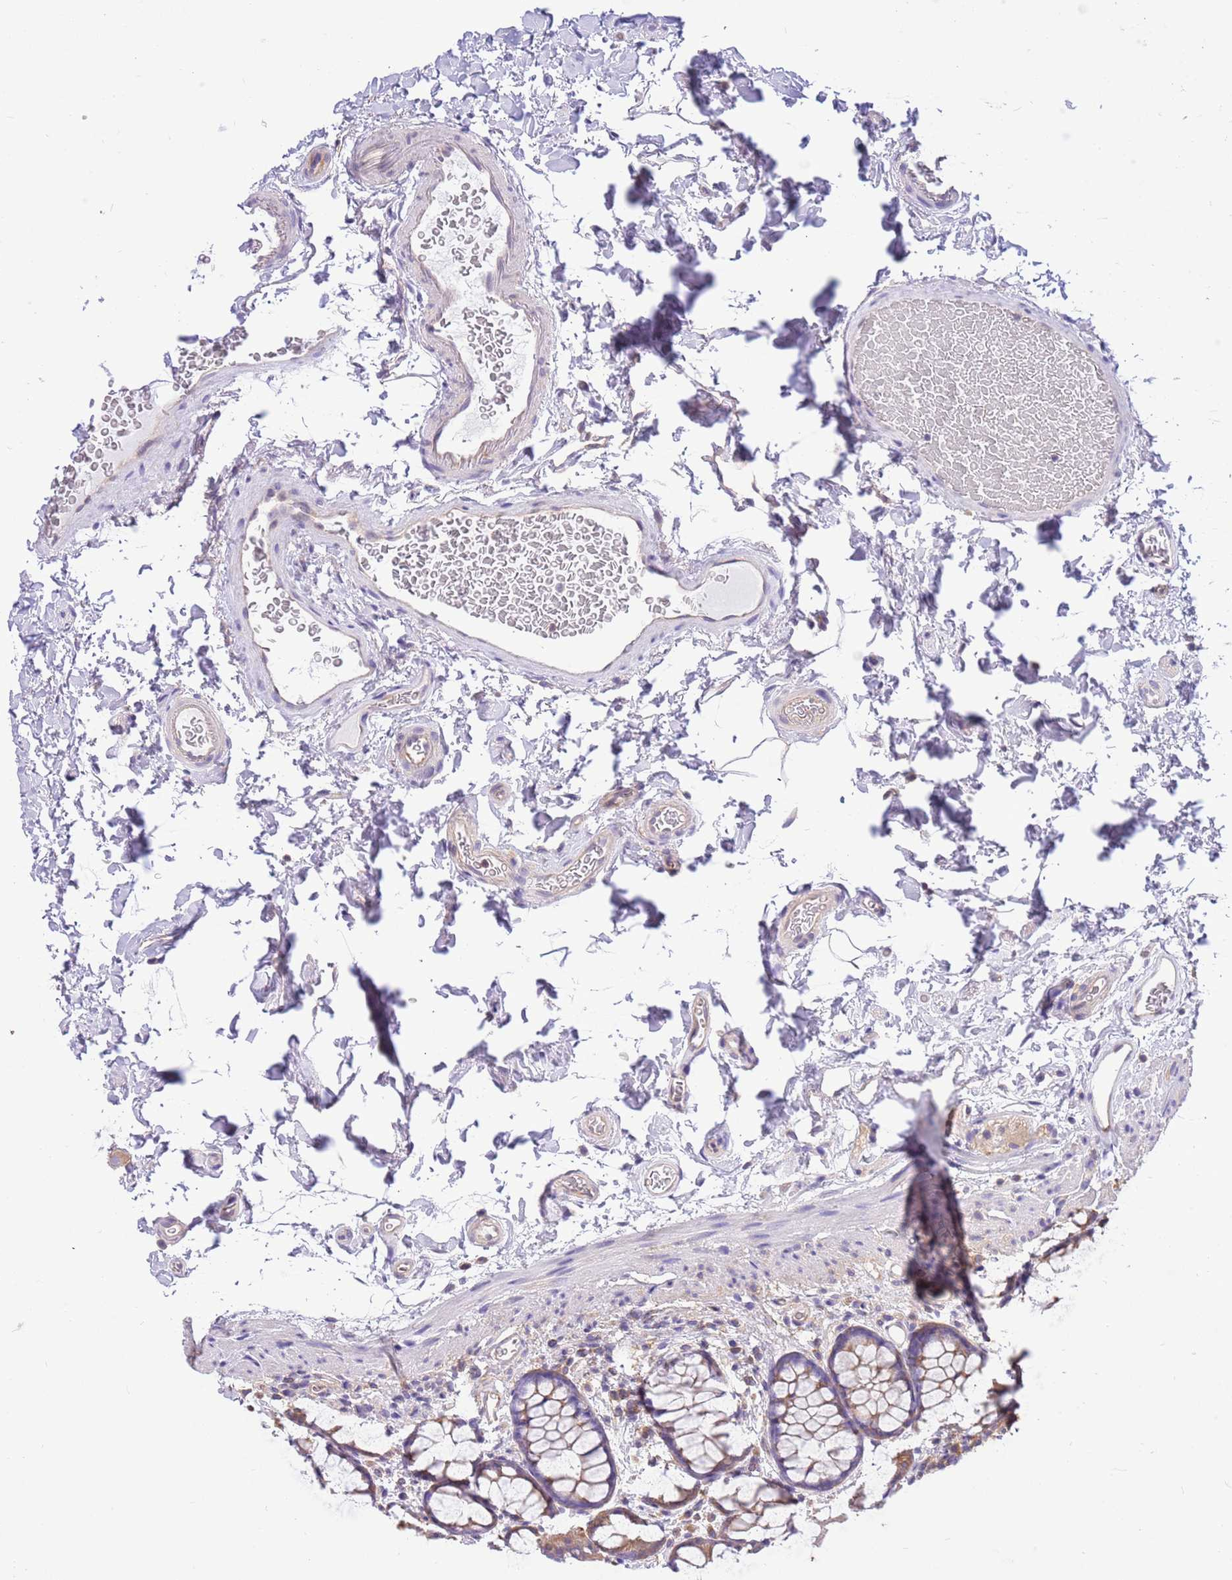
{"staining": {"intensity": "weak", "quantity": ">75%", "location": "cytoplasmic/membranous"}, "tissue": "colon", "cell_type": "Endothelial cells", "image_type": "normal", "snomed": [{"axis": "morphology", "description": "Normal tissue, NOS"}, {"axis": "topography", "description": "Colon"}], "caption": "Protein positivity by immunohistochemistry displays weak cytoplasmic/membranous positivity in about >75% of endothelial cells in normal colon. Immunohistochemistry (ihc) stains the protein of interest in brown and the nuclei are stained blue.", "gene": "STIP1", "patient": {"sex": "female", "age": 82}}